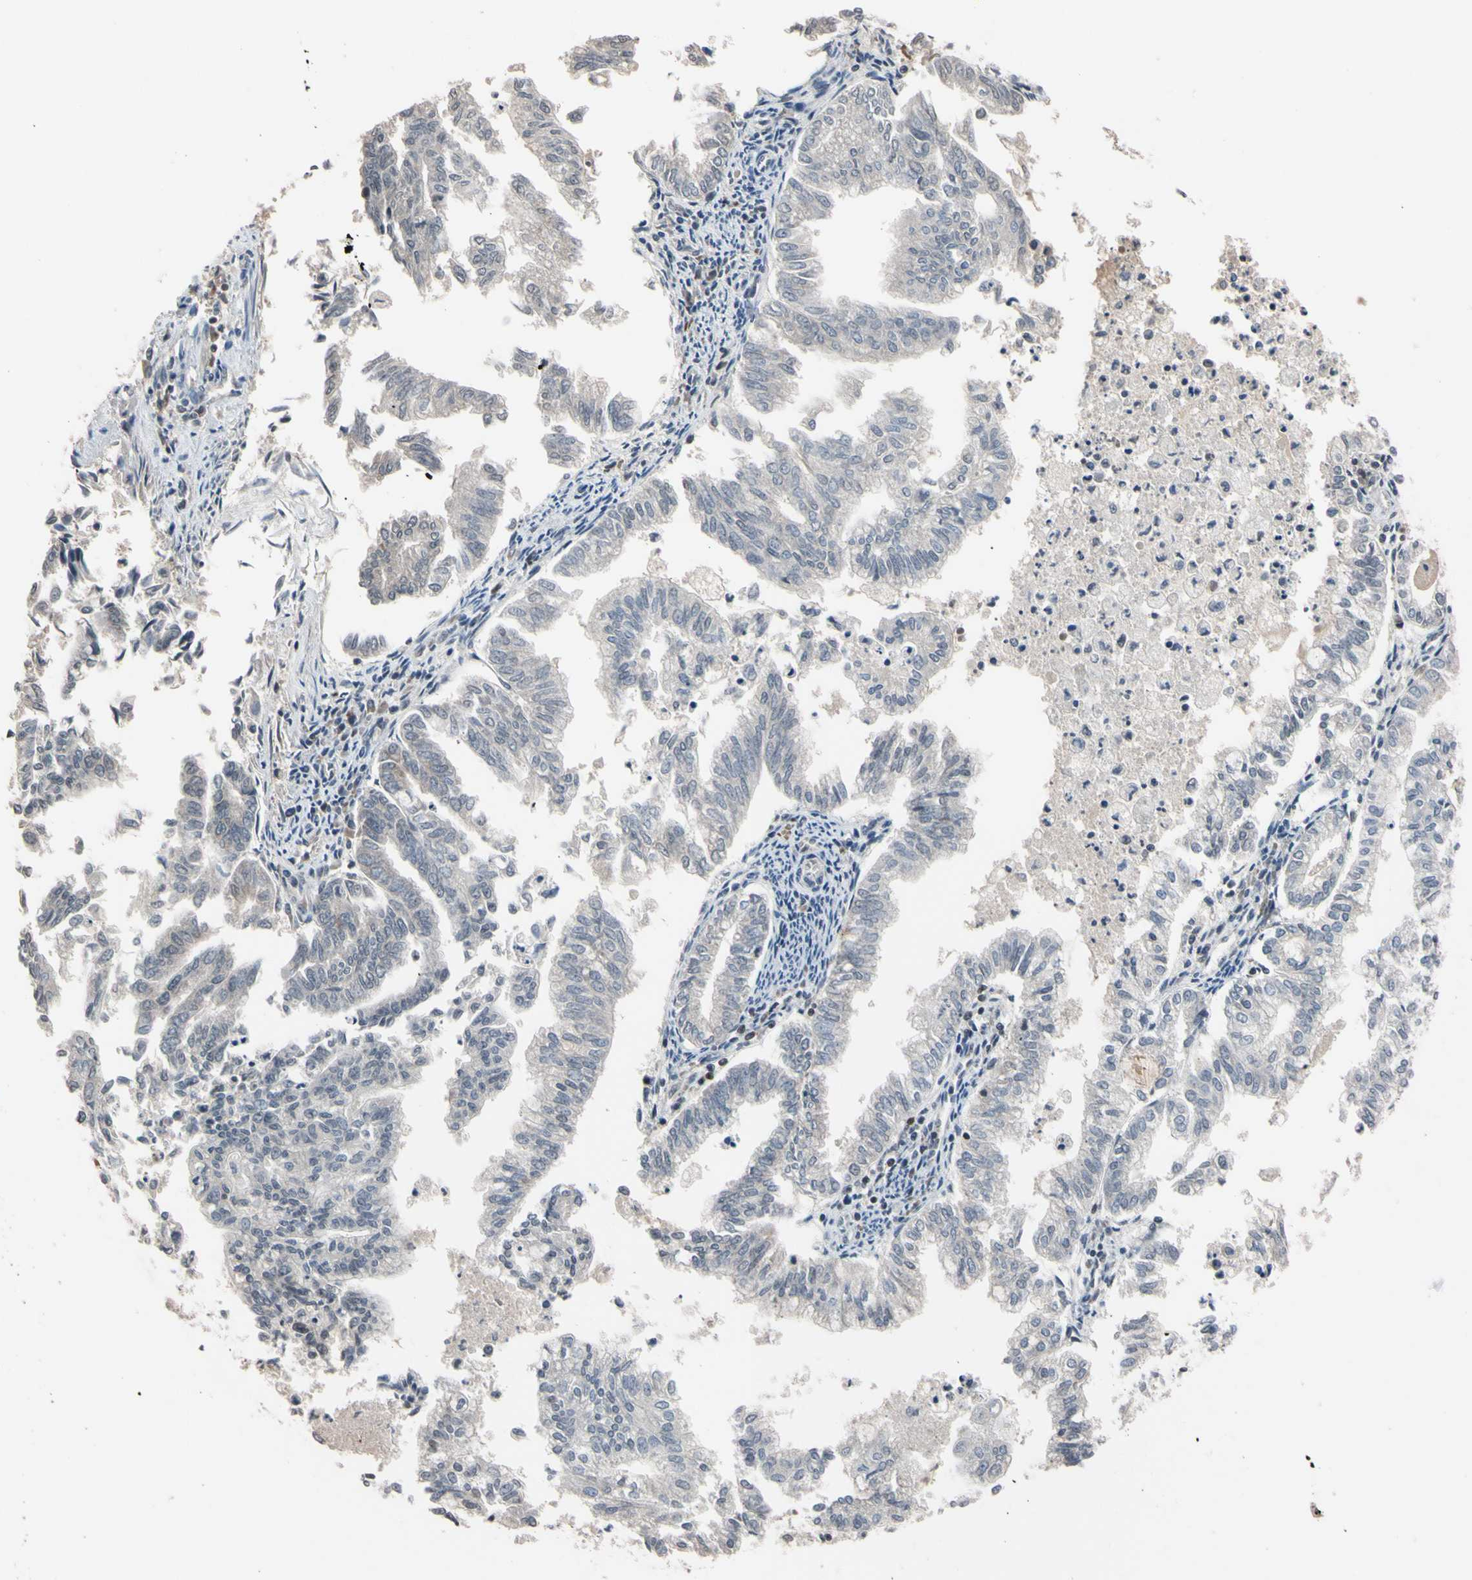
{"staining": {"intensity": "negative", "quantity": "none", "location": "none"}, "tissue": "endometrial cancer", "cell_type": "Tumor cells", "image_type": "cancer", "snomed": [{"axis": "morphology", "description": "Necrosis, NOS"}, {"axis": "morphology", "description": "Adenocarcinoma, NOS"}, {"axis": "topography", "description": "Endometrium"}], "caption": "An immunohistochemistry (IHC) image of endometrial adenocarcinoma is shown. There is no staining in tumor cells of endometrial adenocarcinoma.", "gene": "UBE2I", "patient": {"sex": "female", "age": 79}}